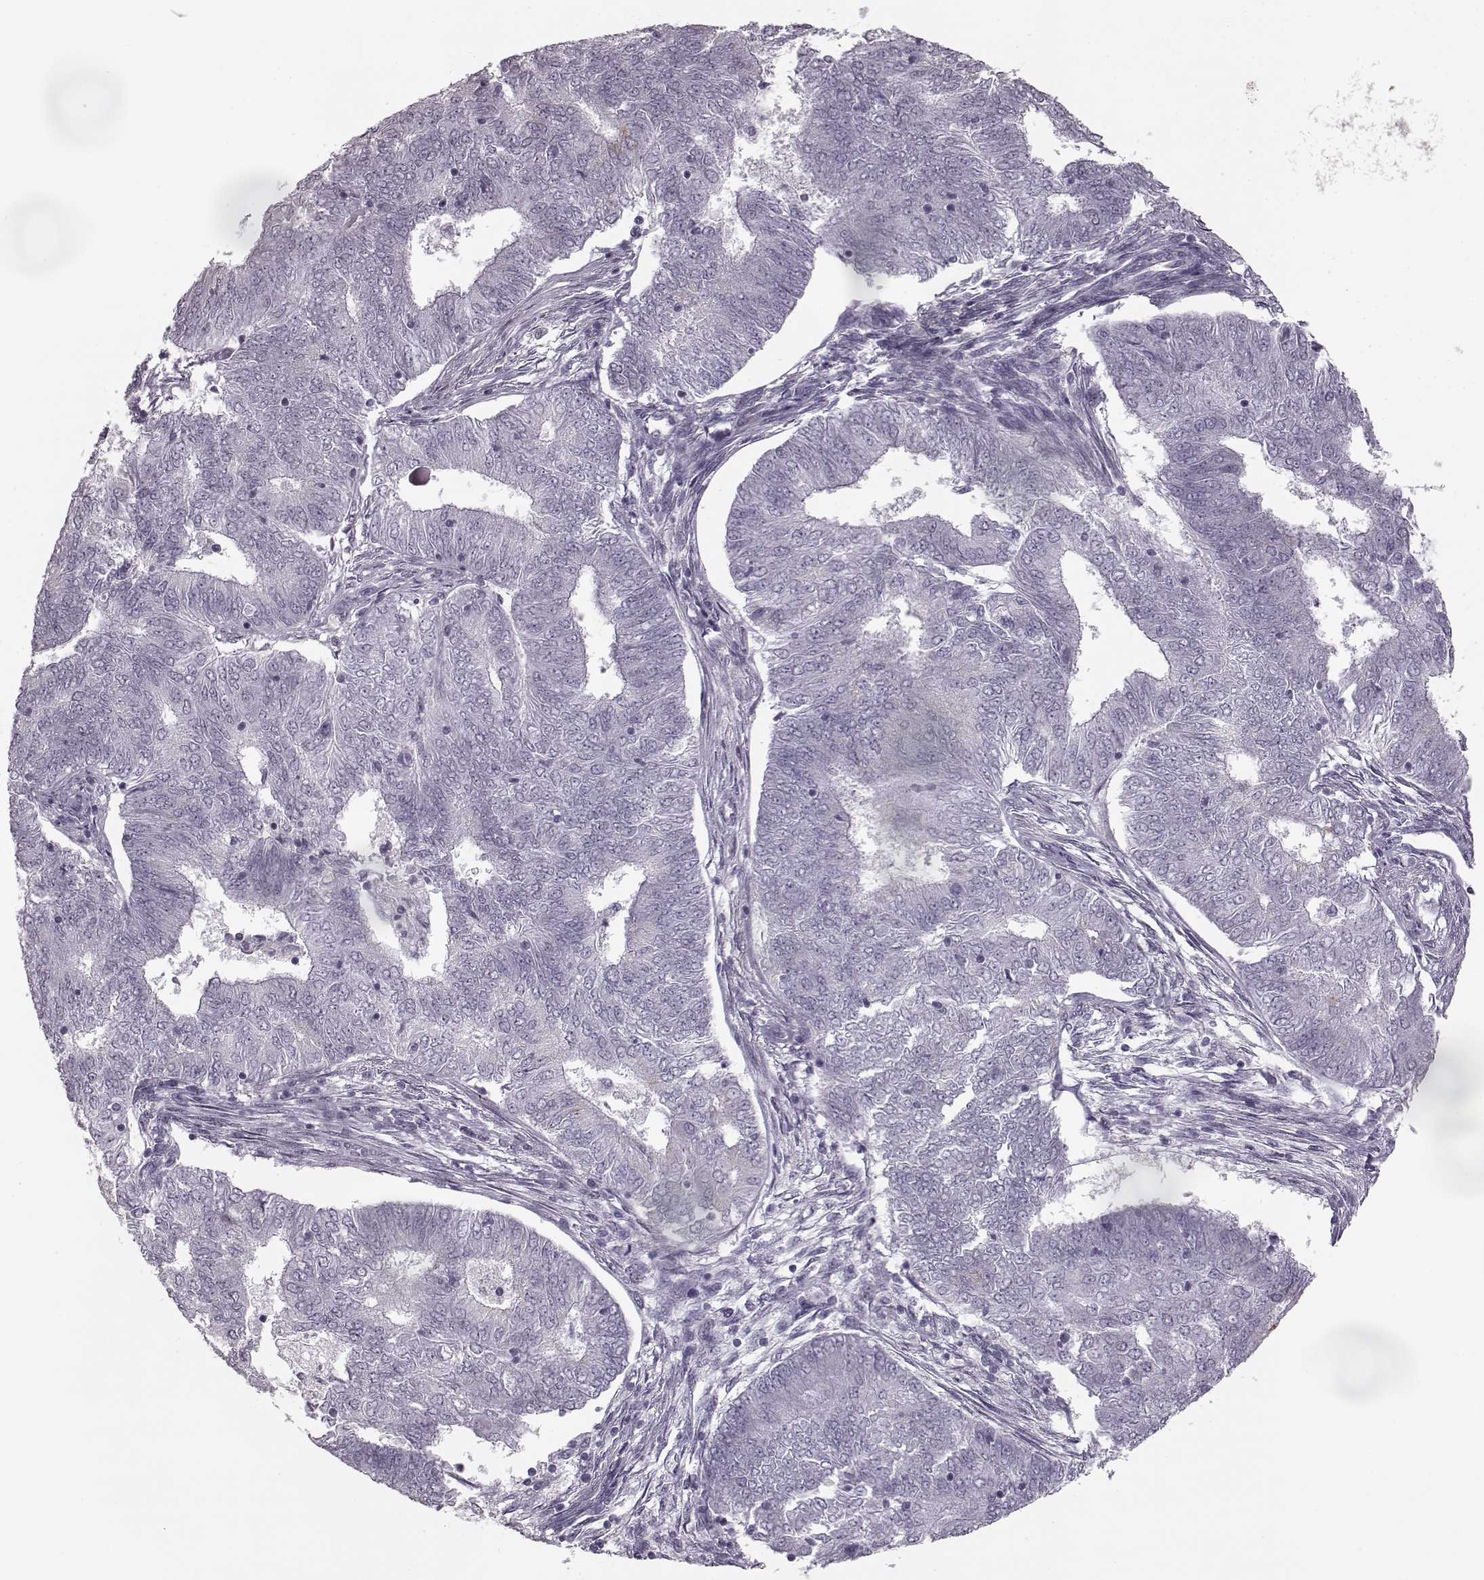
{"staining": {"intensity": "negative", "quantity": "none", "location": "none"}, "tissue": "endometrial cancer", "cell_type": "Tumor cells", "image_type": "cancer", "snomed": [{"axis": "morphology", "description": "Adenocarcinoma, NOS"}, {"axis": "topography", "description": "Endometrium"}], "caption": "Image shows no protein positivity in tumor cells of adenocarcinoma (endometrial) tissue.", "gene": "SEMG2", "patient": {"sex": "female", "age": 62}}